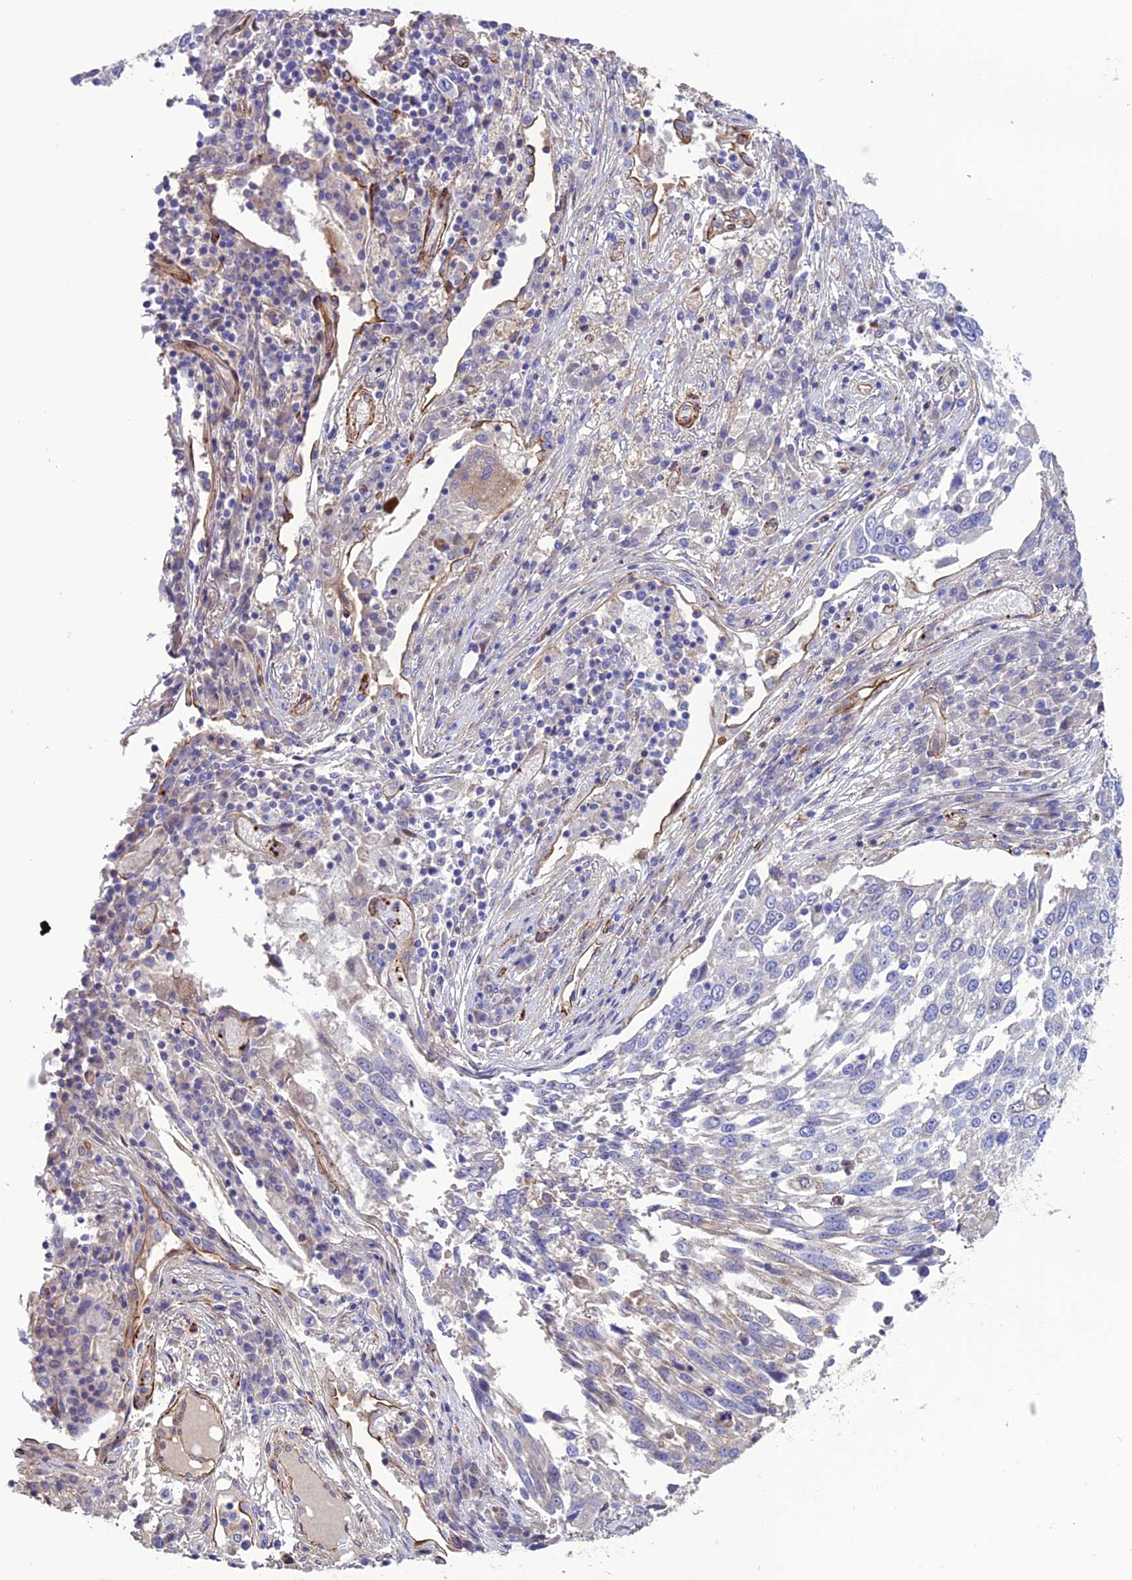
{"staining": {"intensity": "negative", "quantity": "none", "location": "none"}, "tissue": "lung cancer", "cell_type": "Tumor cells", "image_type": "cancer", "snomed": [{"axis": "morphology", "description": "Squamous cell carcinoma, NOS"}, {"axis": "topography", "description": "Lung"}], "caption": "Immunohistochemistry (IHC) photomicrograph of lung cancer stained for a protein (brown), which reveals no expression in tumor cells.", "gene": "REX1BD", "patient": {"sex": "male", "age": 65}}